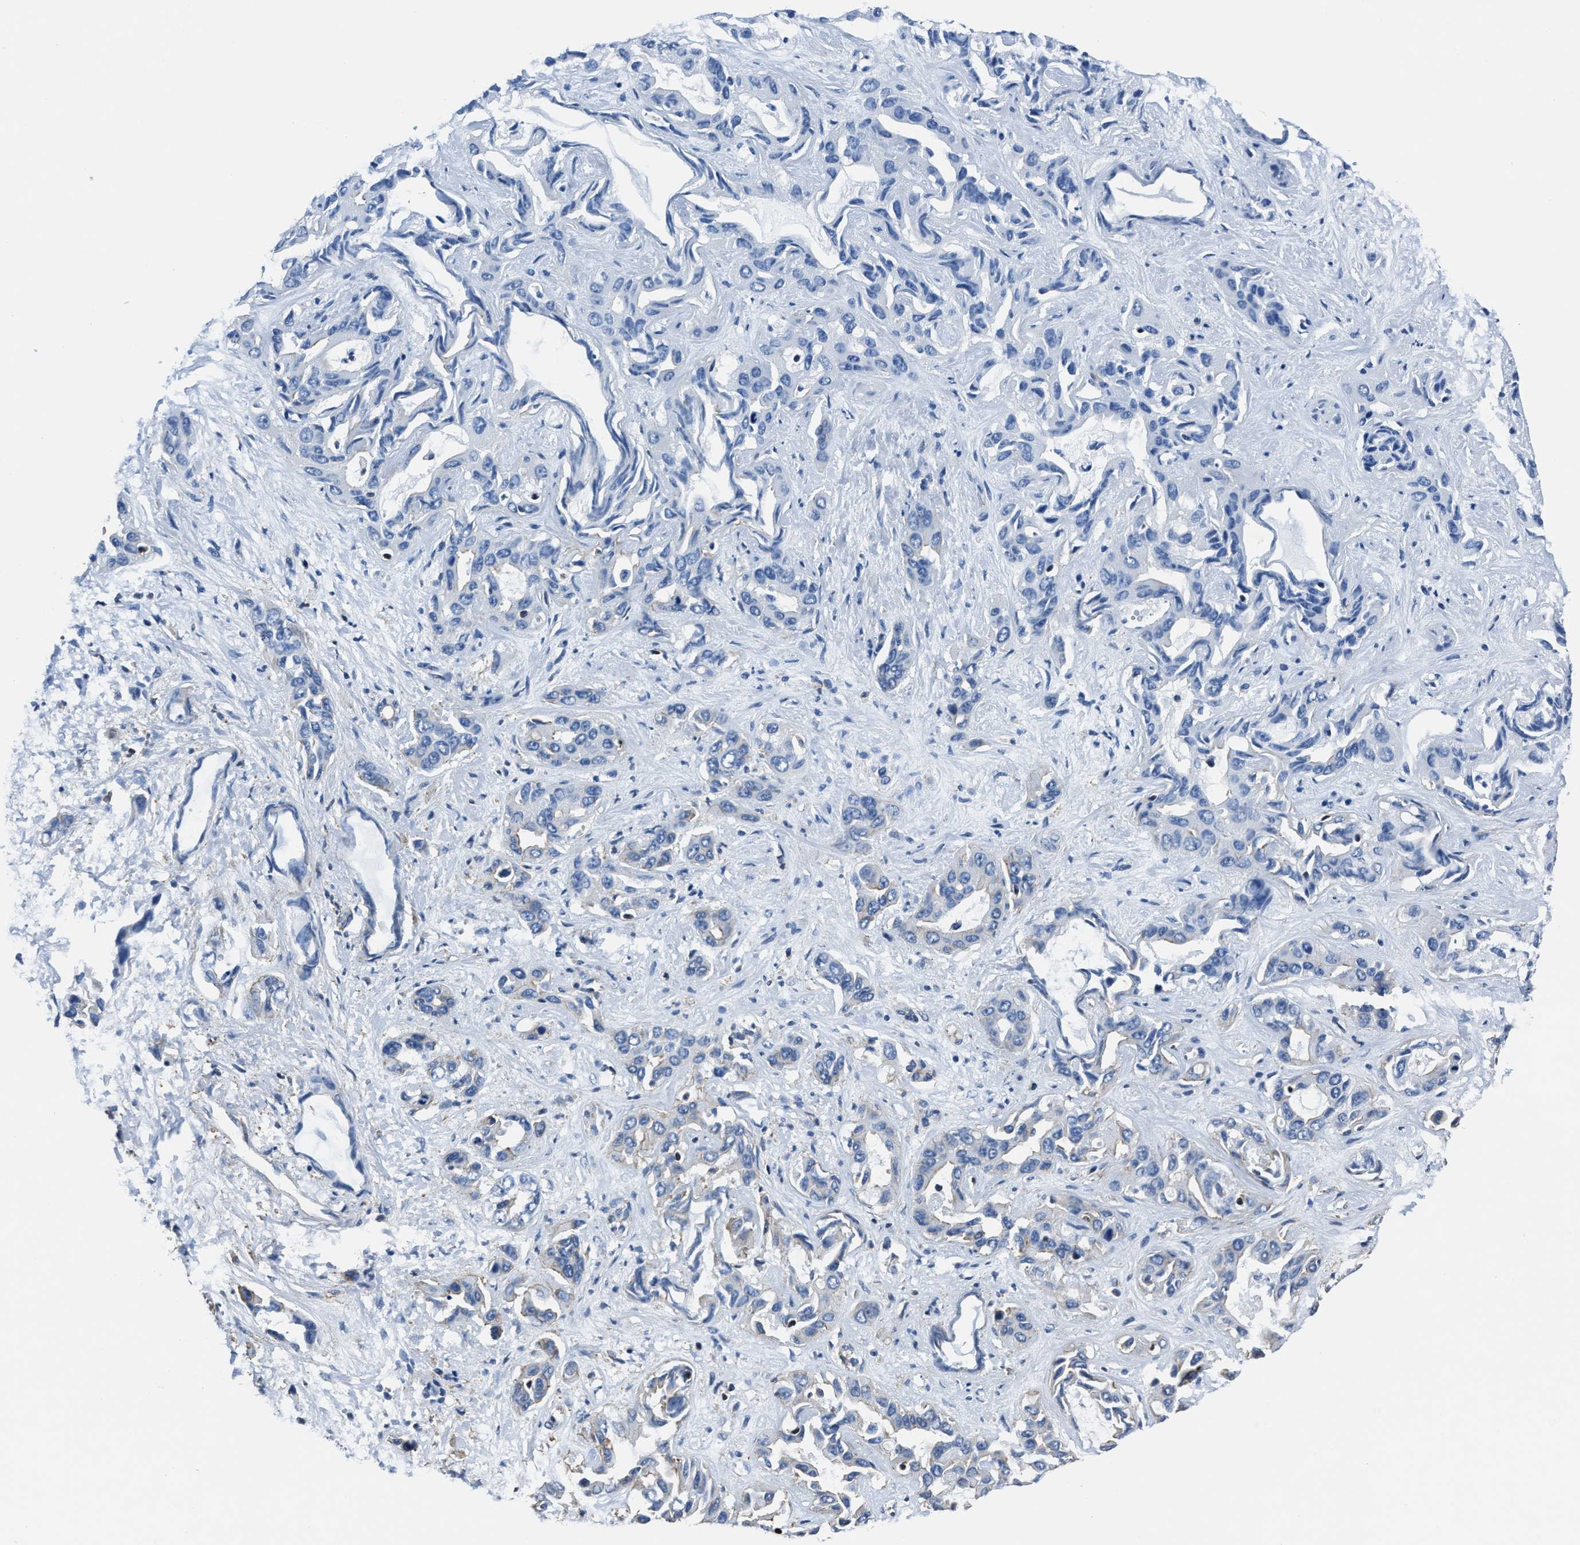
{"staining": {"intensity": "negative", "quantity": "none", "location": "none"}, "tissue": "liver cancer", "cell_type": "Tumor cells", "image_type": "cancer", "snomed": [{"axis": "morphology", "description": "Cholangiocarcinoma"}, {"axis": "topography", "description": "Liver"}], "caption": "Tumor cells show no significant protein expression in cholangiocarcinoma (liver).", "gene": "PPIE", "patient": {"sex": "female", "age": 52}}